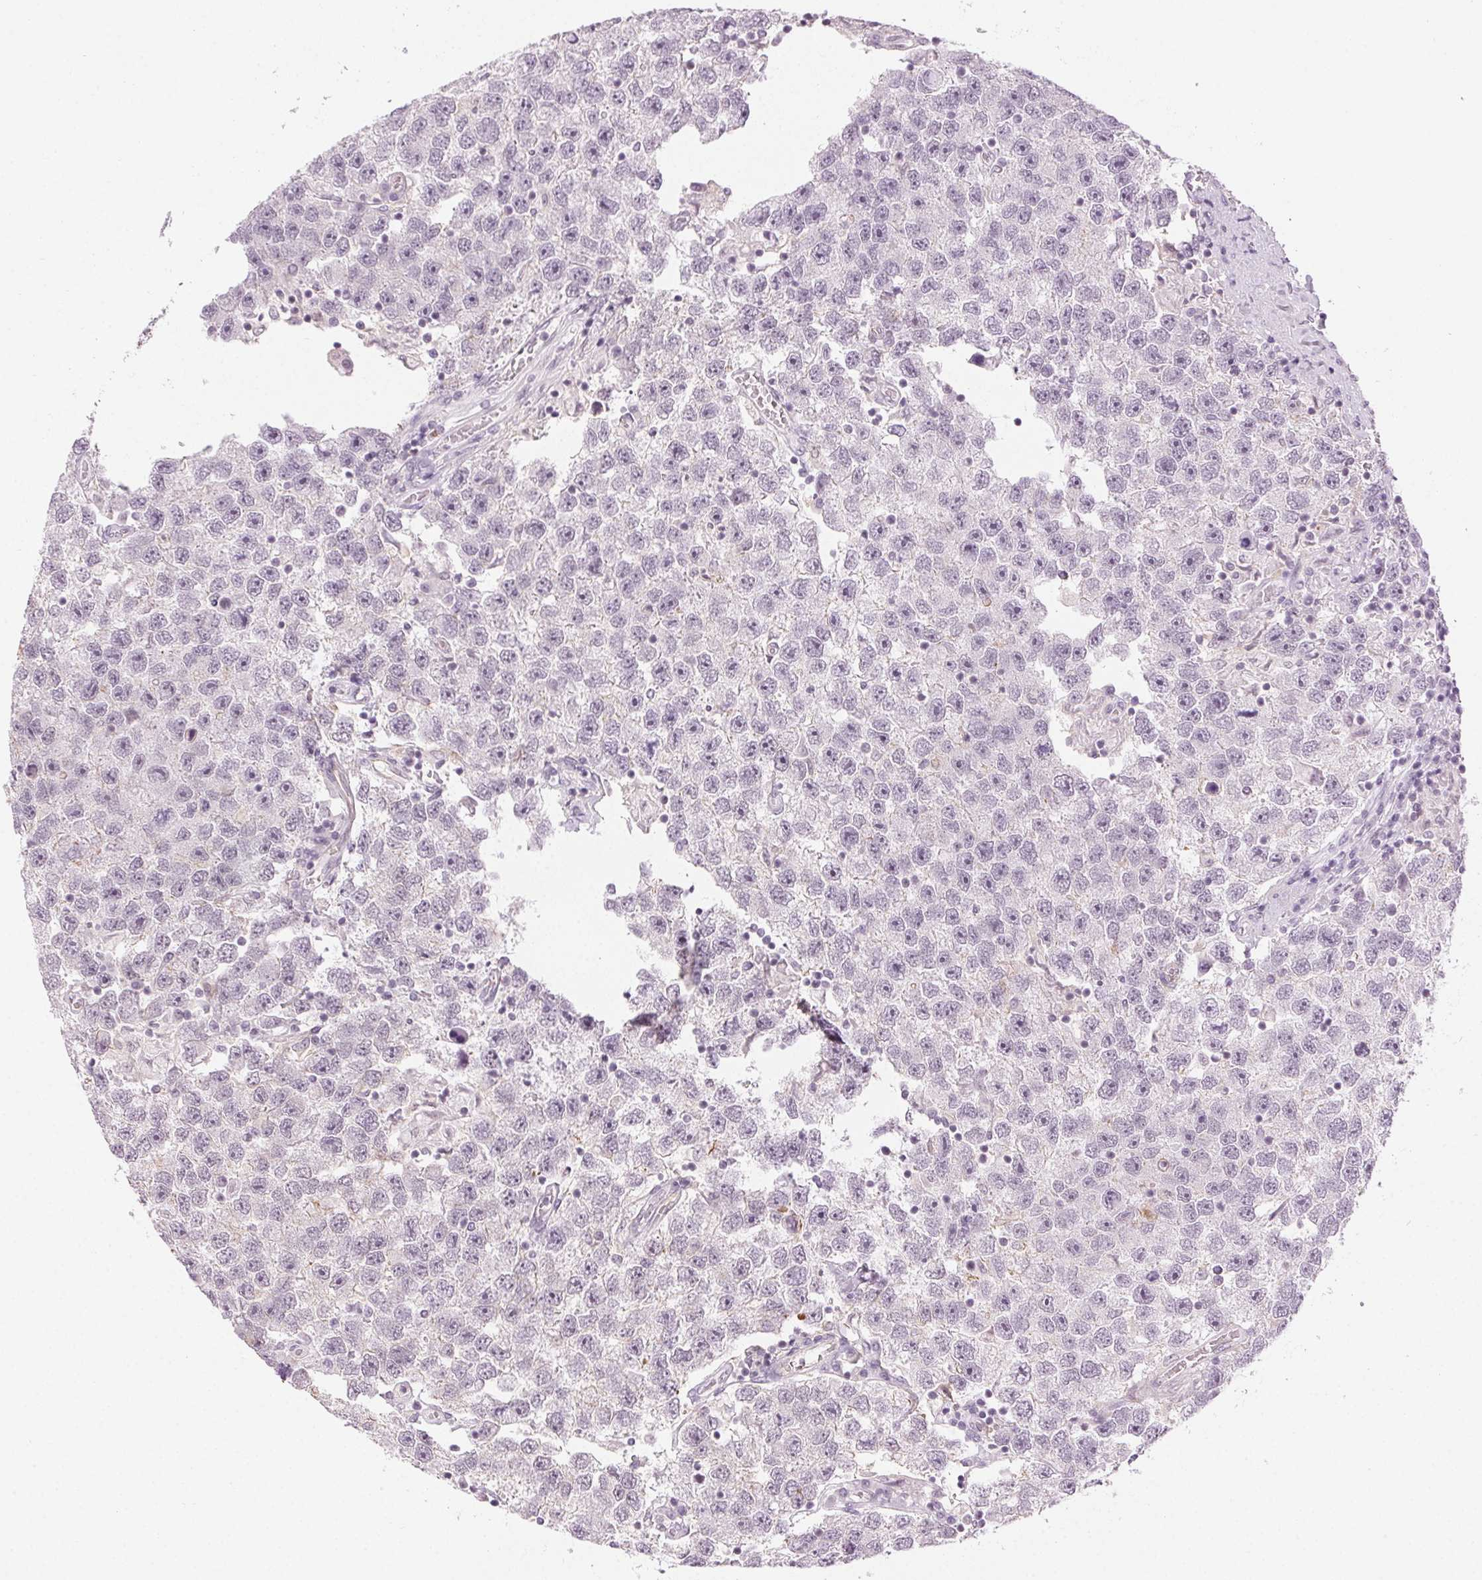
{"staining": {"intensity": "negative", "quantity": "none", "location": "none"}, "tissue": "testis cancer", "cell_type": "Tumor cells", "image_type": "cancer", "snomed": [{"axis": "morphology", "description": "Seminoma, NOS"}, {"axis": "topography", "description": "Testis"}], "caption": "Seminoma (testis) stained for a protein using IHC displays no expression tumor cells.", "gene": "AIF1L", "patient": {"sex": "male", "age": 26}}